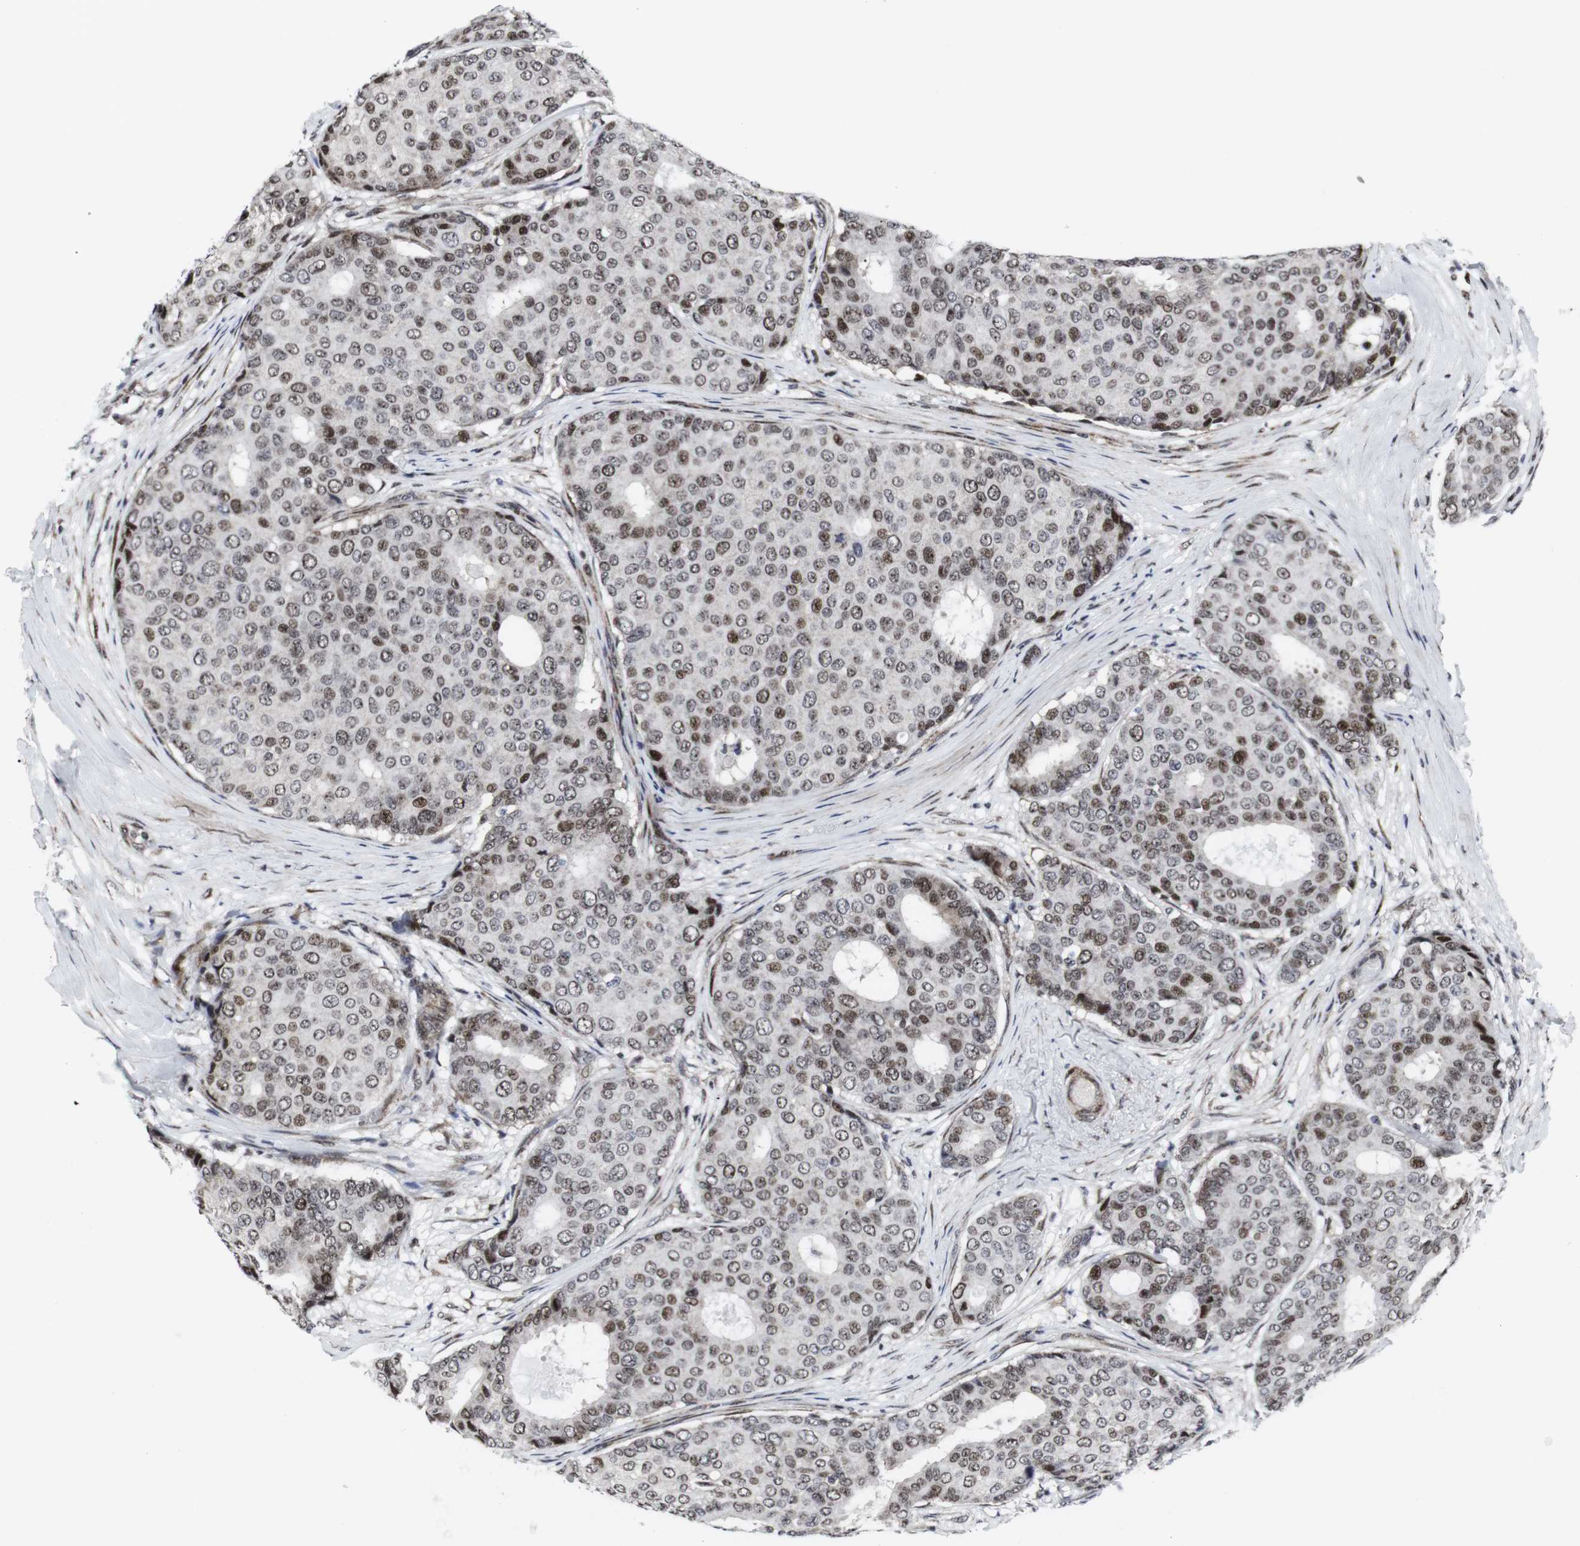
{"staining": {"intensity": "moderate", "quantity": ">75%", "location": "nuclear"}, "tissue": "breast cancer", "cell_type": "Tumor cells", "image_type": "cancer", "snomed": [{"axis": "morphology", "description": "Duct carcinoma"}, {"axis": "topography", "description": "Breast"}], "caption": "Tumor cells display moderate nuclear staining in about >75% of cells in intraductal carcinoma (breast).", "gene": "MLH1", "patient": {"sex": "female", "age": 75}}